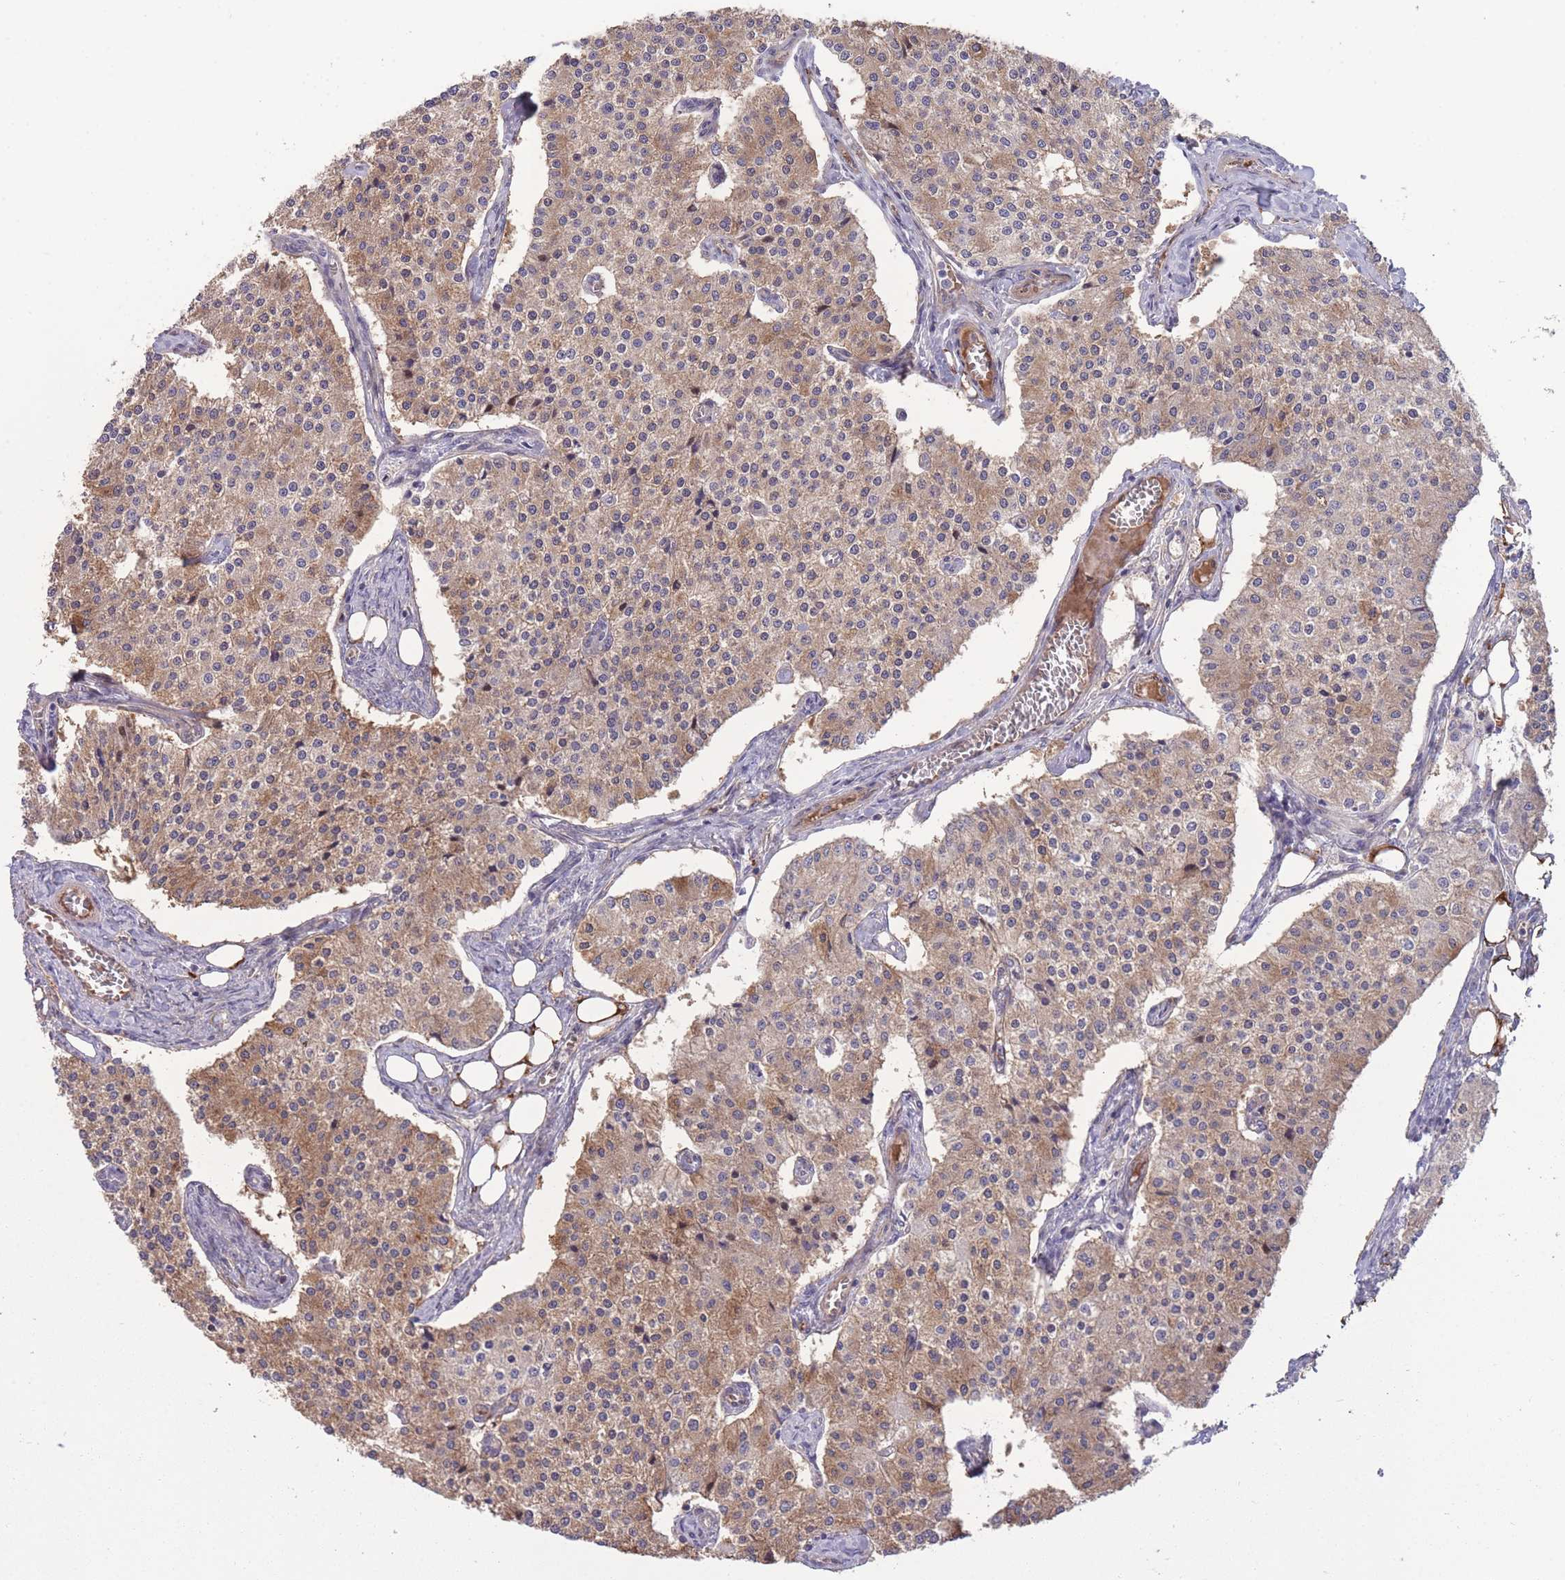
{"staining": {"intensity": "moderate", "quantity": ">75%", "location": "cytoplasmic/membranous"}, "tissue": "carcinoid", "cell_type": "Tumor cells", "image_type": "cancer", "snomed": [{"axis": "morphology", "description": "Carcinoid, malignant, NOS"}, {"axis": "topography", "description": "Colon"}], "caption": "A photomicrograph of human carcinoid stained for a protein displays moderate cytoplasmic/membranous brown staining in tumor cells.", "gene": "RGS11", "patient": {"sex": "female", "age": 52}}